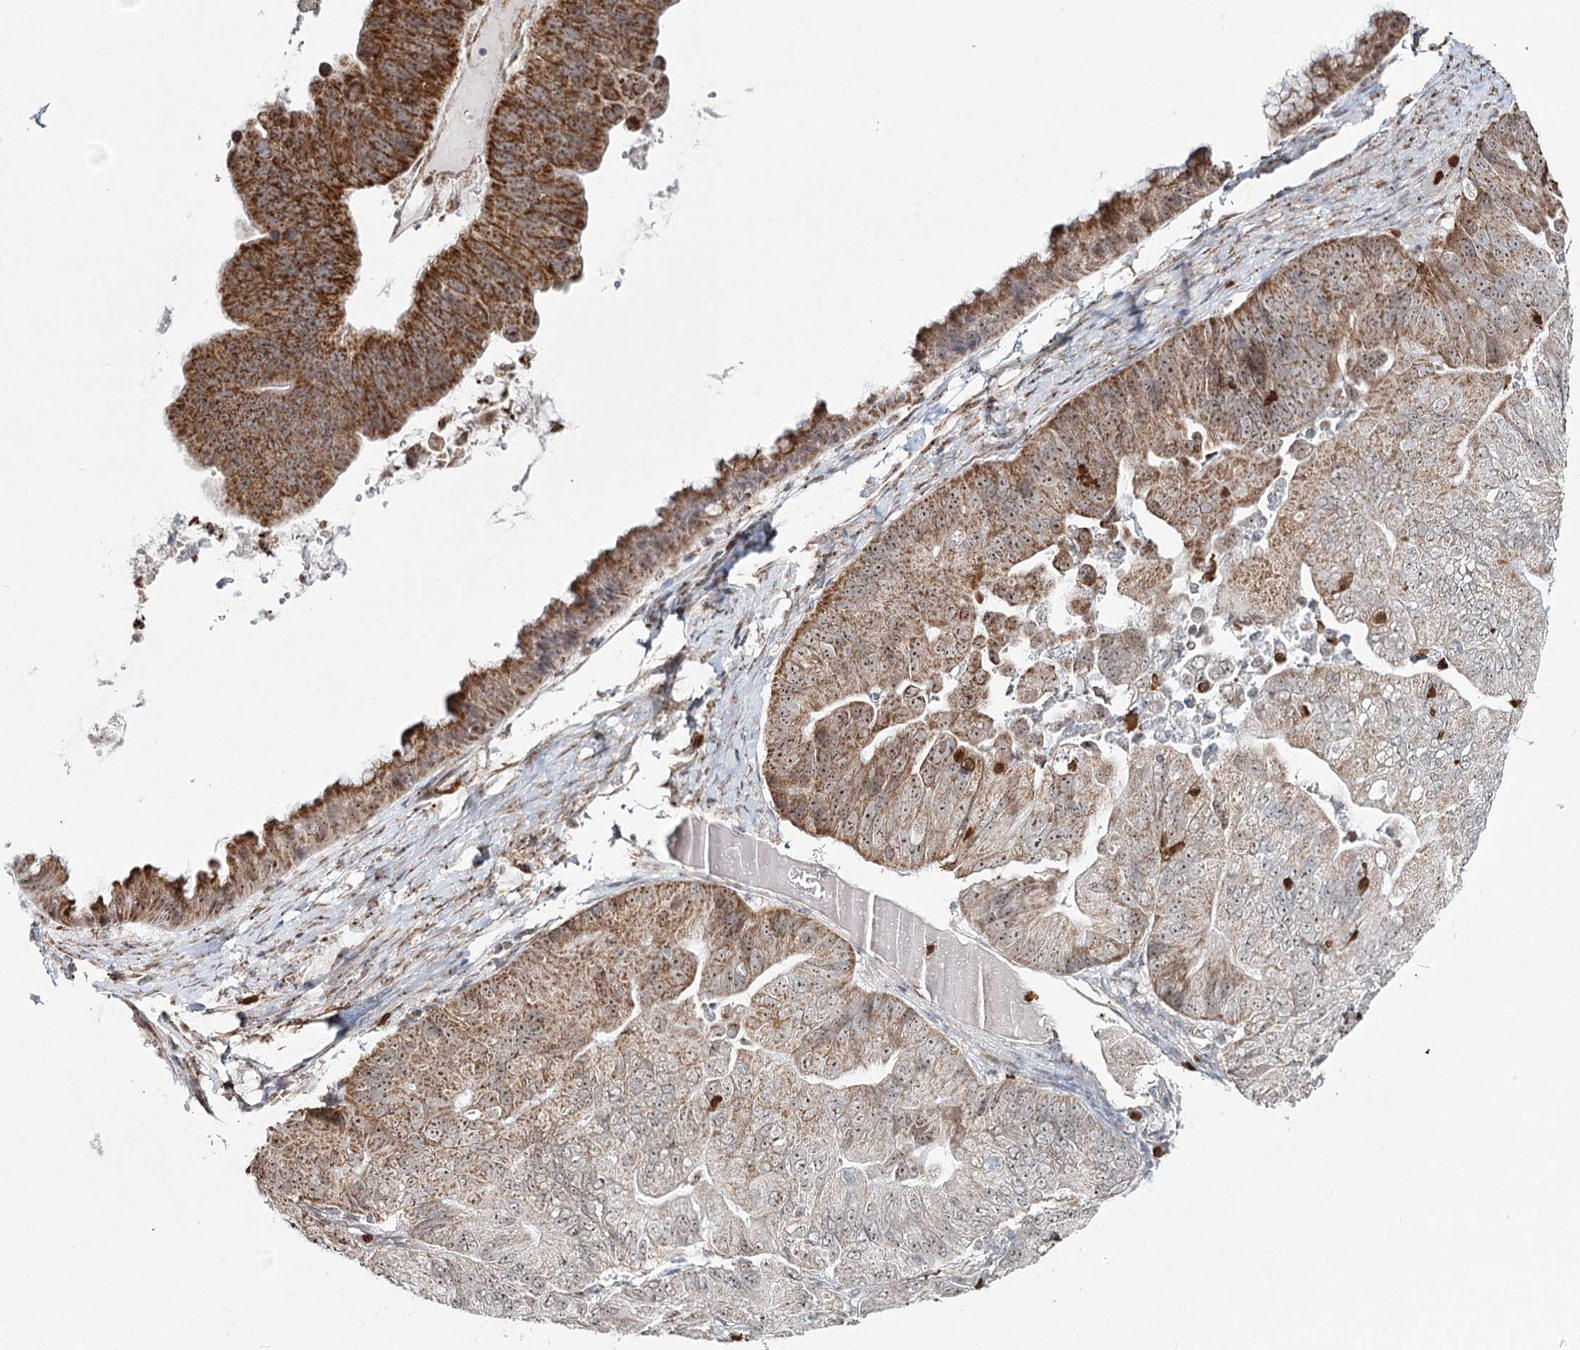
{"staining": {"intensity": "strong", "quantity": "25%-75%", "location": "cytoplasmic/membranous,nuclear"}, "tissue": "ovarian cancer", "cell_type": "Tumor cells", "image_type": "cancer", "snomed": [{"axis": "morphology", "description": "Cystadenocarcinoma, mucinous, NOS"}, {"axis": "topography", "description": "Ovary"}], "caption": "A high-resolution histopathology image shows IHC staining of ovarian cancer, which reveals strong cytoplasmic/membranous and nuclear positivity in approximately 25%-75% of tumor cells.", "gene": "ATAD1", "patient": {"sex": "female", "age": 61}}